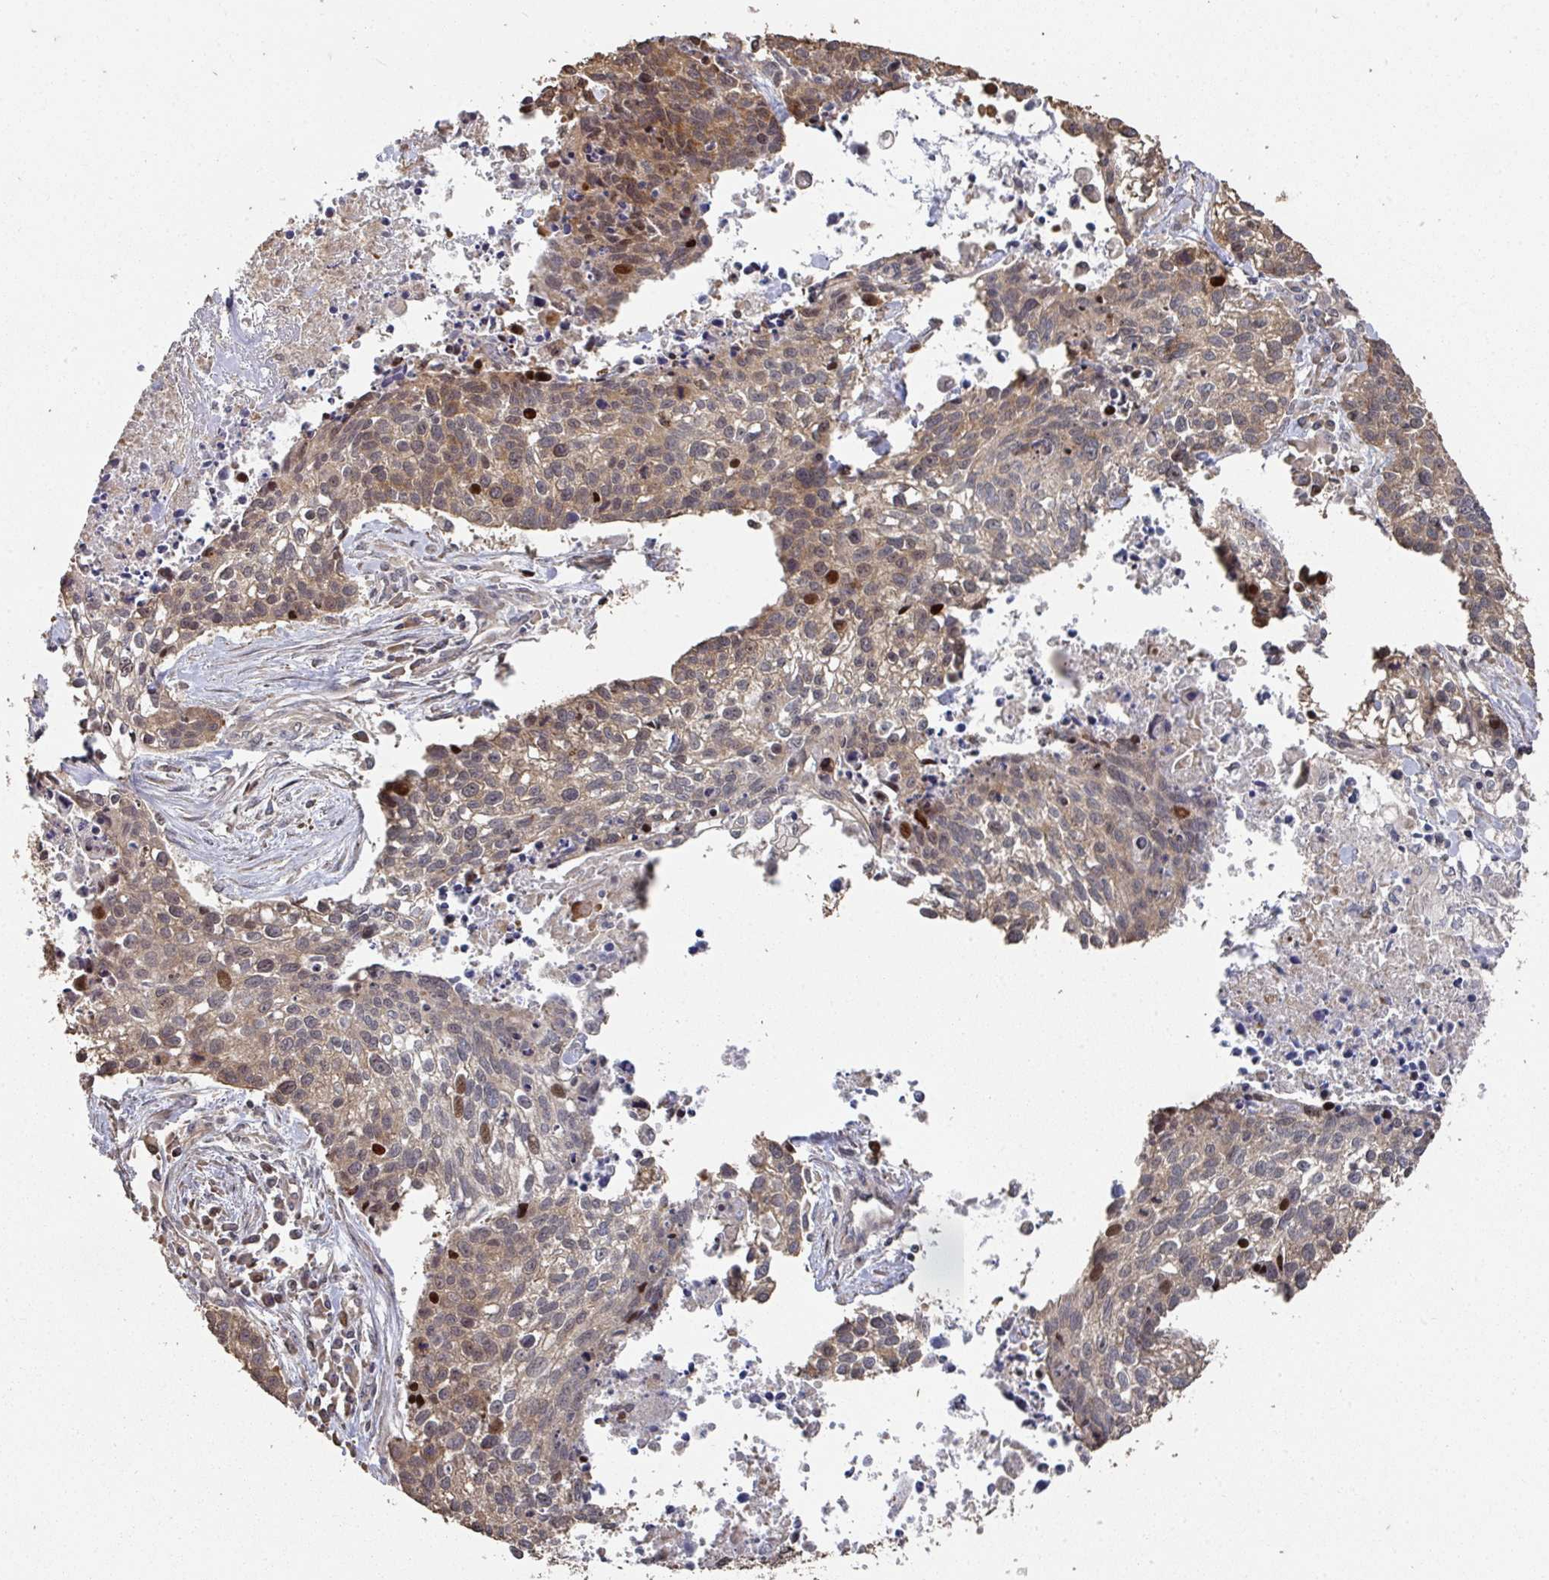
{"staining": {"intensity": "moderate", "quantity": "<25%", "location": "cytoplasmic/membranous,nuclear"}, "tissue": "lung cancer", "cell_type": "Tumor cells", "image_type": "cancer", "snomed": [{"axis": "morphology", "description": "Squamous cell carcinoma, NOS"}, {"axis": "topography", "description": "Lung"}], "caption": "Squamous cell carcinoma (lung) stained for a protein (brown) displays moderate cytoplasmic/membranous and nuclear positive positivity in approximately <25% of tumor cells.", "gene": "CA7", "patient": {"sex": "male", "age": 74}}